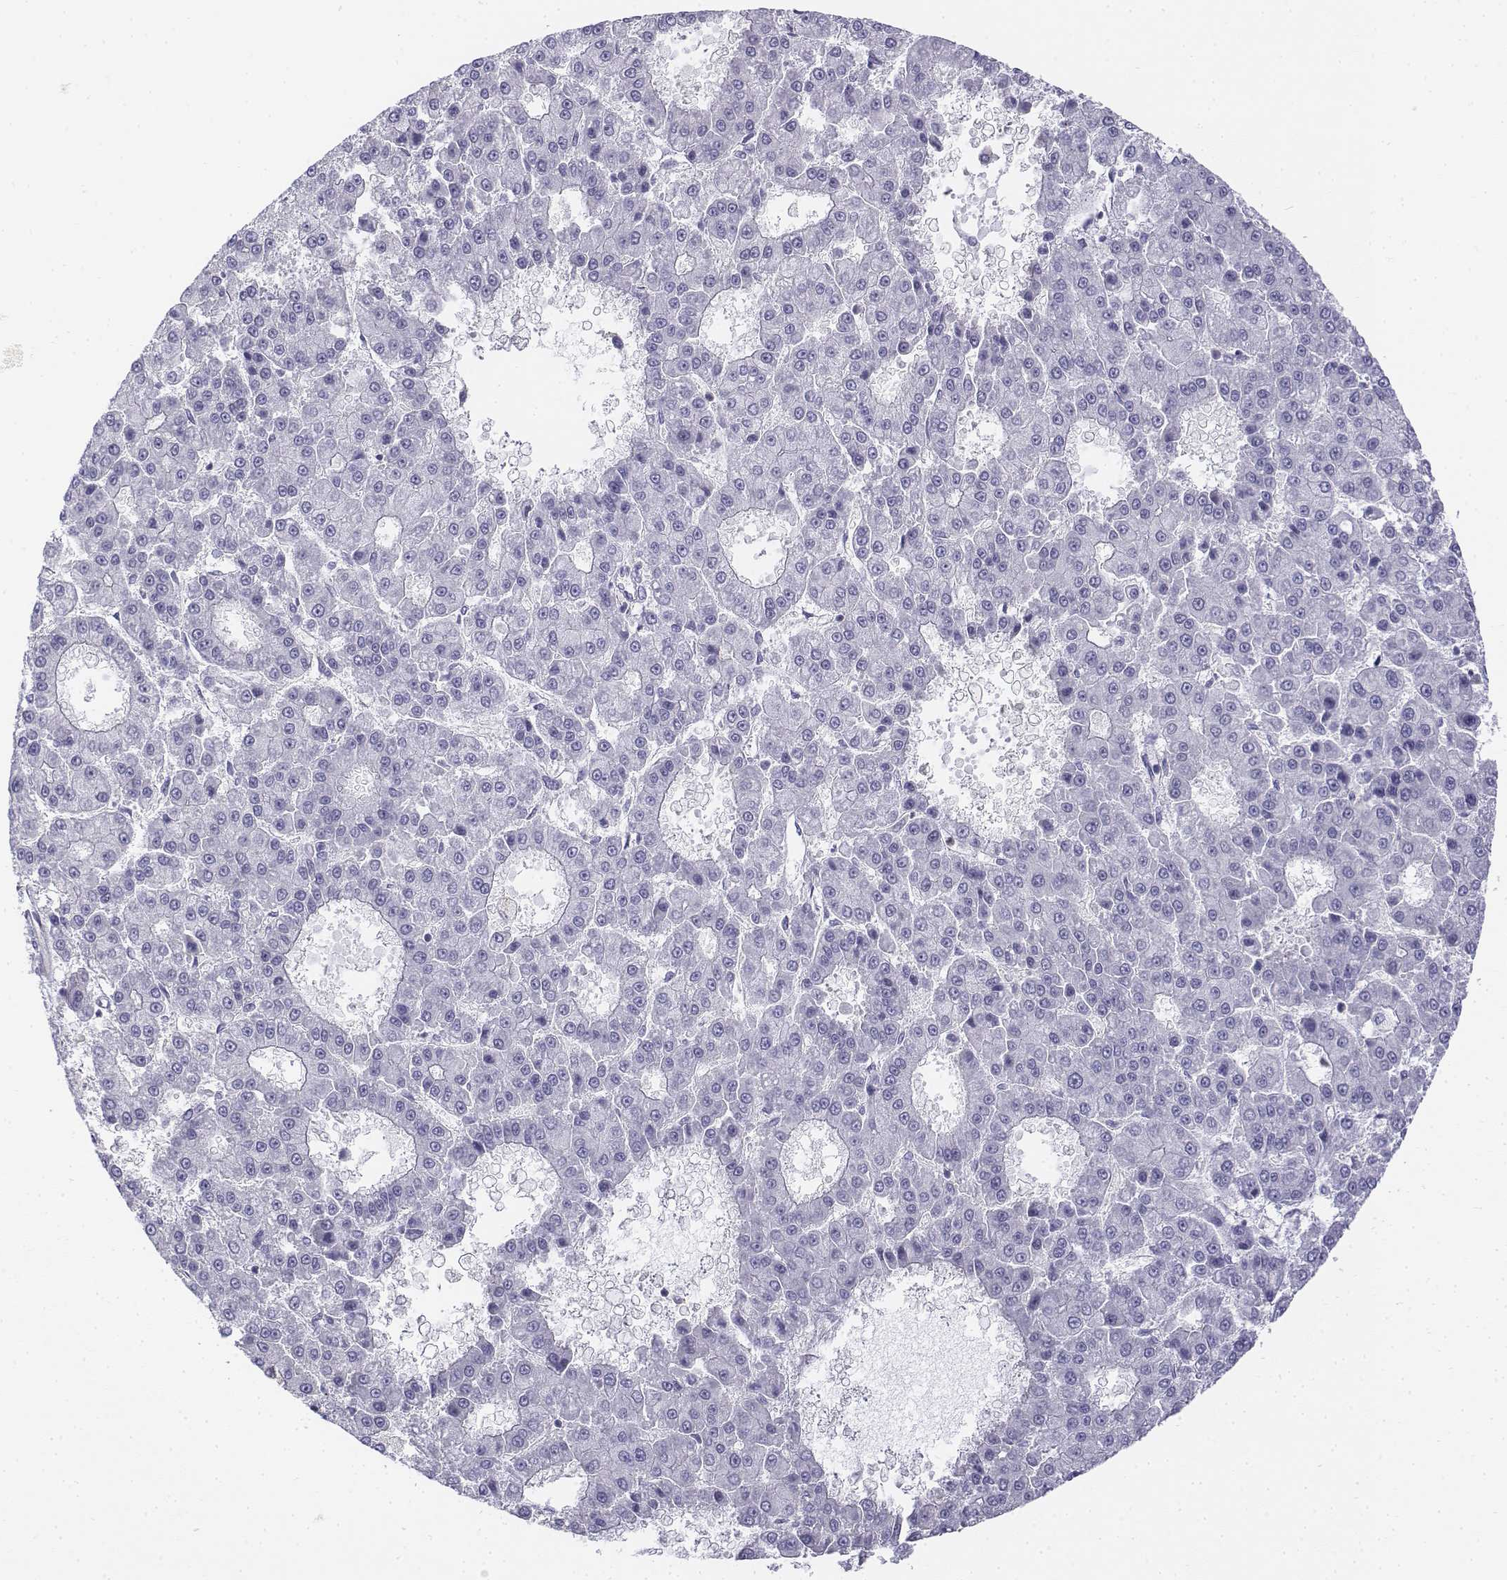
{"staining": {"intensity": "negative", "quantity": "none", "location": "none"}, "tissue": "liver cancer", "cell_type": "Tumor cells", "image_type": "cancer", "snomed": [{"axis": "morphology", "description": "Carcinoma, Hepatocellular, NOS"}, {"axis": "topography", "description": "Liver"}], "caption": "Tumor cells show no significant protein expression in liver cancer.", "gene": "LGSN", "patient": {"sex": "male", "age": 70}}